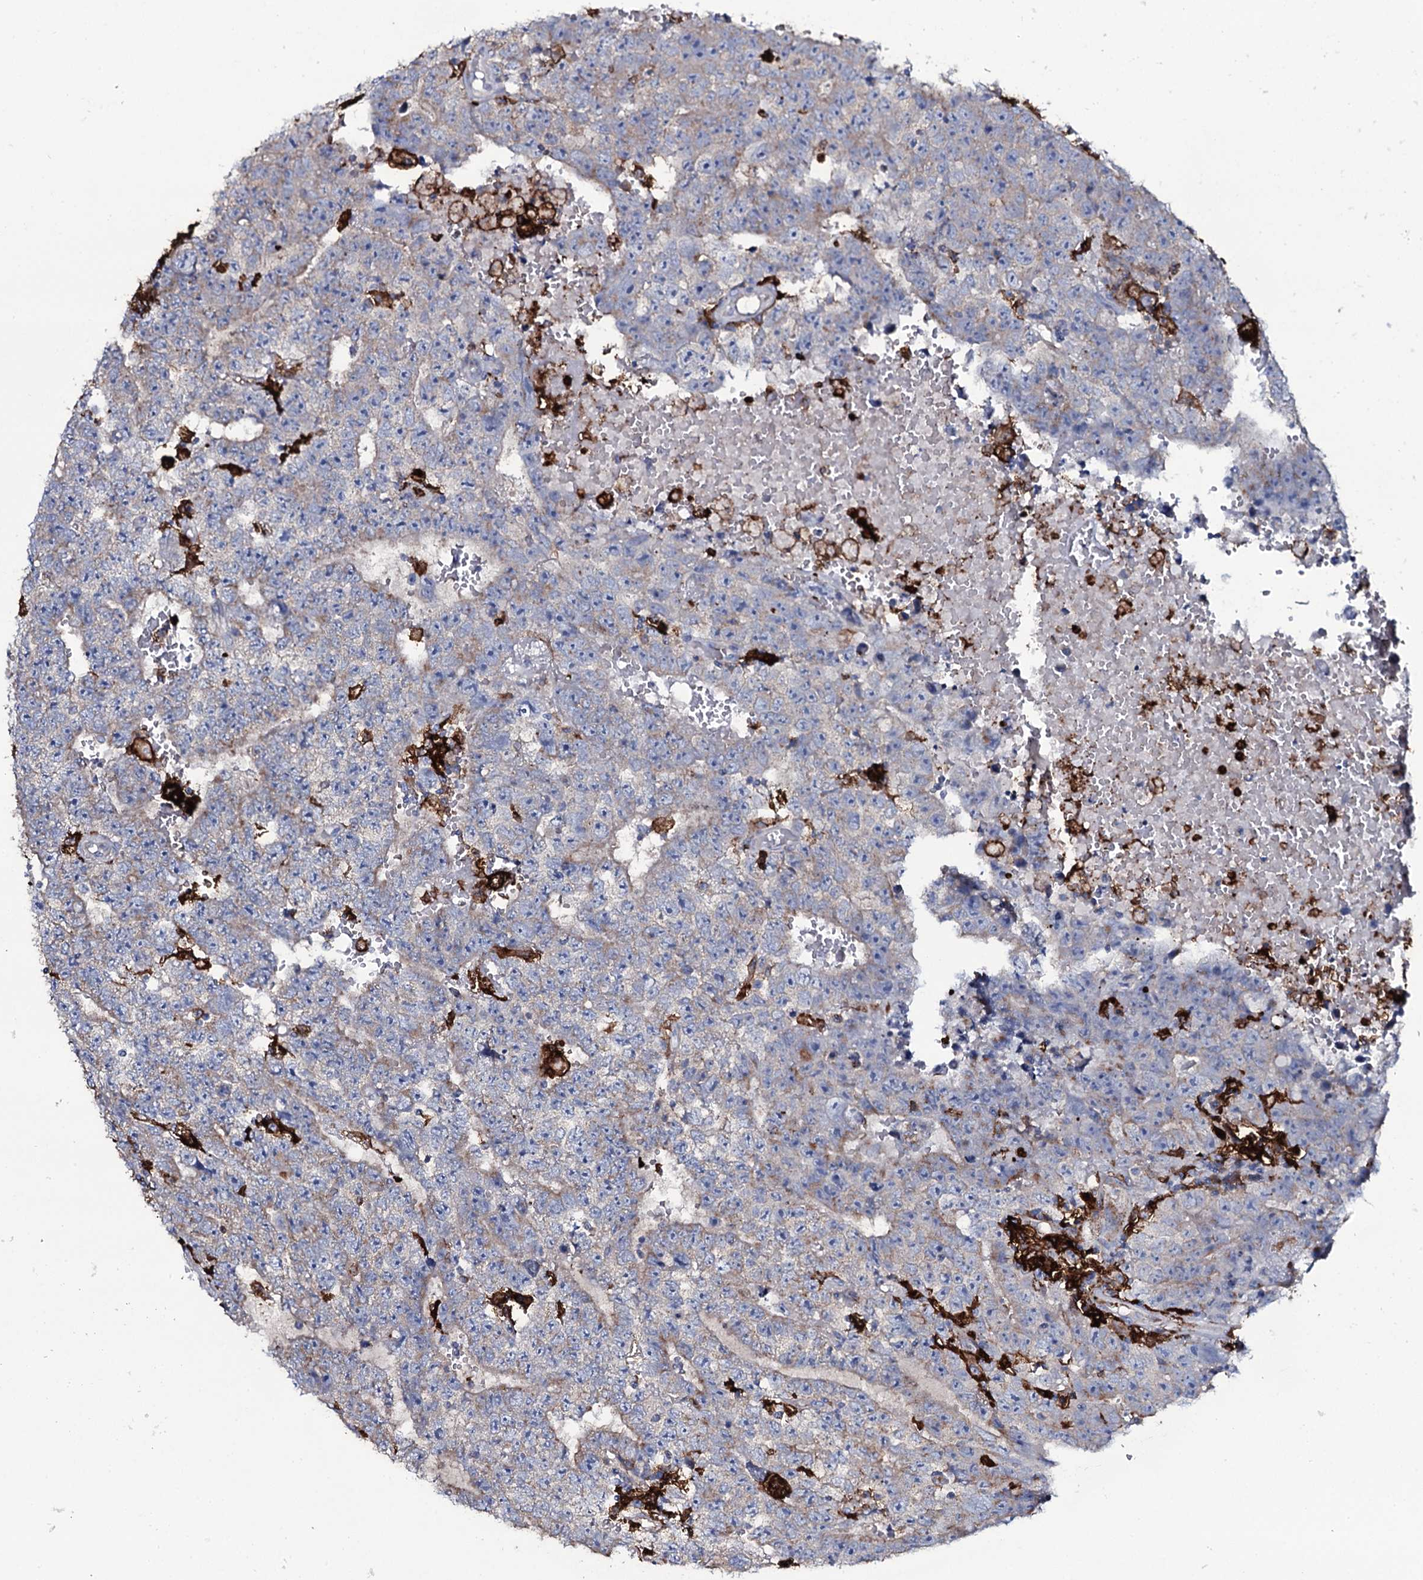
{"staining": {"intensity": "weak", "quantity": "25%-75%", "location": "cytoplasmic/membranous"}, "tissue": "testis cancer", "cell_type": "Tumor cells", "image_type": "cancer", "snomed": [{"axis": "morphology", "description": "Carcinoma, Embryonal, NOS"}, {"axis": "topography", "description": "Testis"}], "caption": "Immunohistochemistry (IHC) micrograph of testis cancer stained for a protein (brown), which exhibits low levels of weak cytoplasmic/membranous expression in about 25%-75% of tumor cells.", "gene": "OSBPL2", "patient": {"sex": "male", "age": 25}}